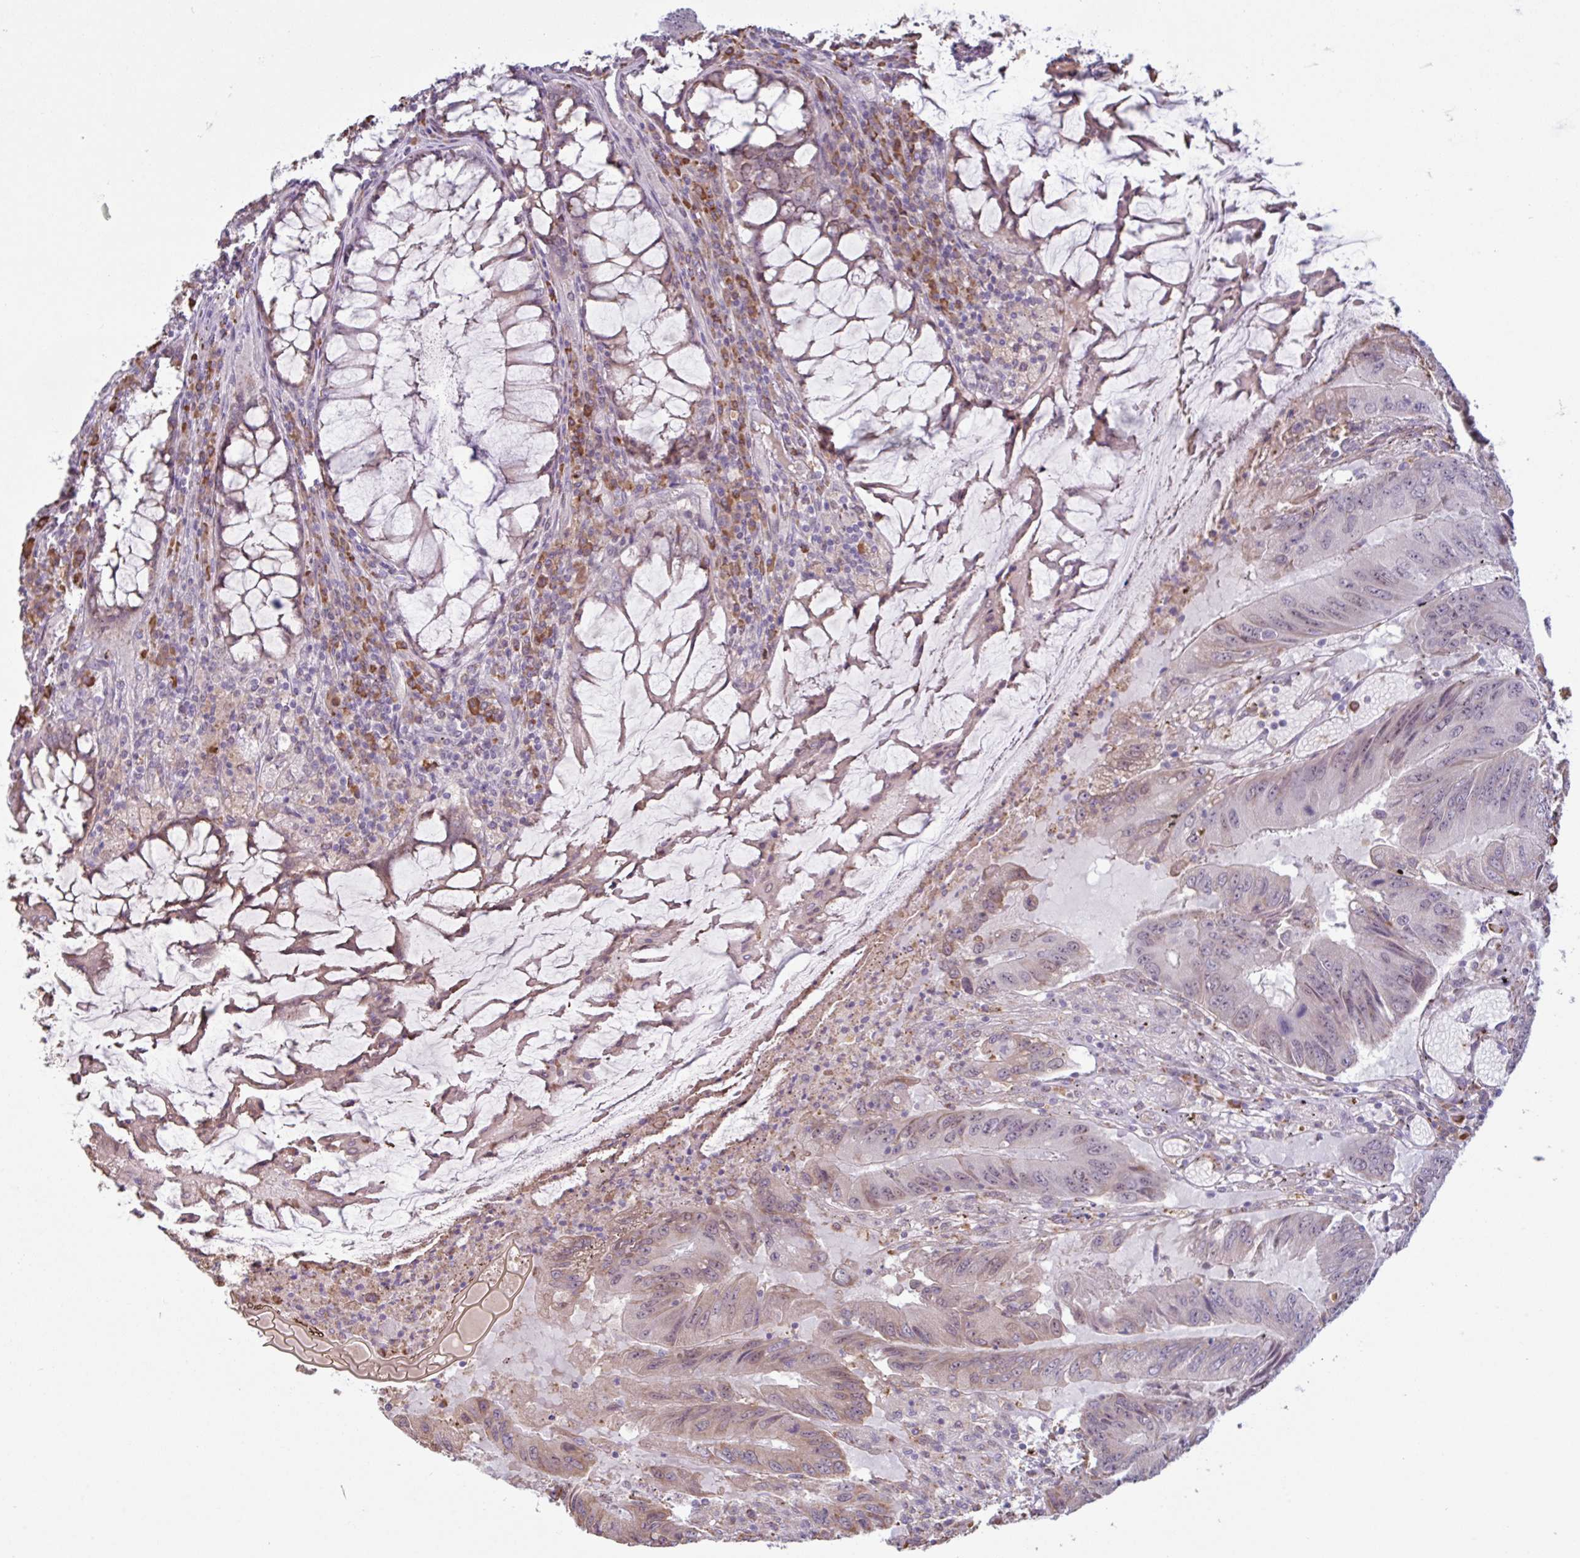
{"staining": {"intensity": "weak", "quantity": "<25%", "location": "cytoplasmic/membranous,nuclear"}, "tissue": "colorectal cancer", "cell_type": "Tumor cells", "image_type": "cancer", "snomed": [{"axis": "morphology", "description": "Adenocarcinoma, NOS"}, {"axis": "topography", "description": "Colon"}], "caption": "High magnification brightfield microscopy of colorectal cancer (adenocarcinoma) stained with DAB (brown) and counterstained with hematoxylin (blue): tumor cells show no significant positivity. (Stains: DAB (3,3'-diaminobenzidine) immunohistochemistry with hematoxylin counter stain, Microscopy: brightfield microscopy at high magnification).", "gene": "TAF1D", "patient": {"sex": "male", "age": 53}}